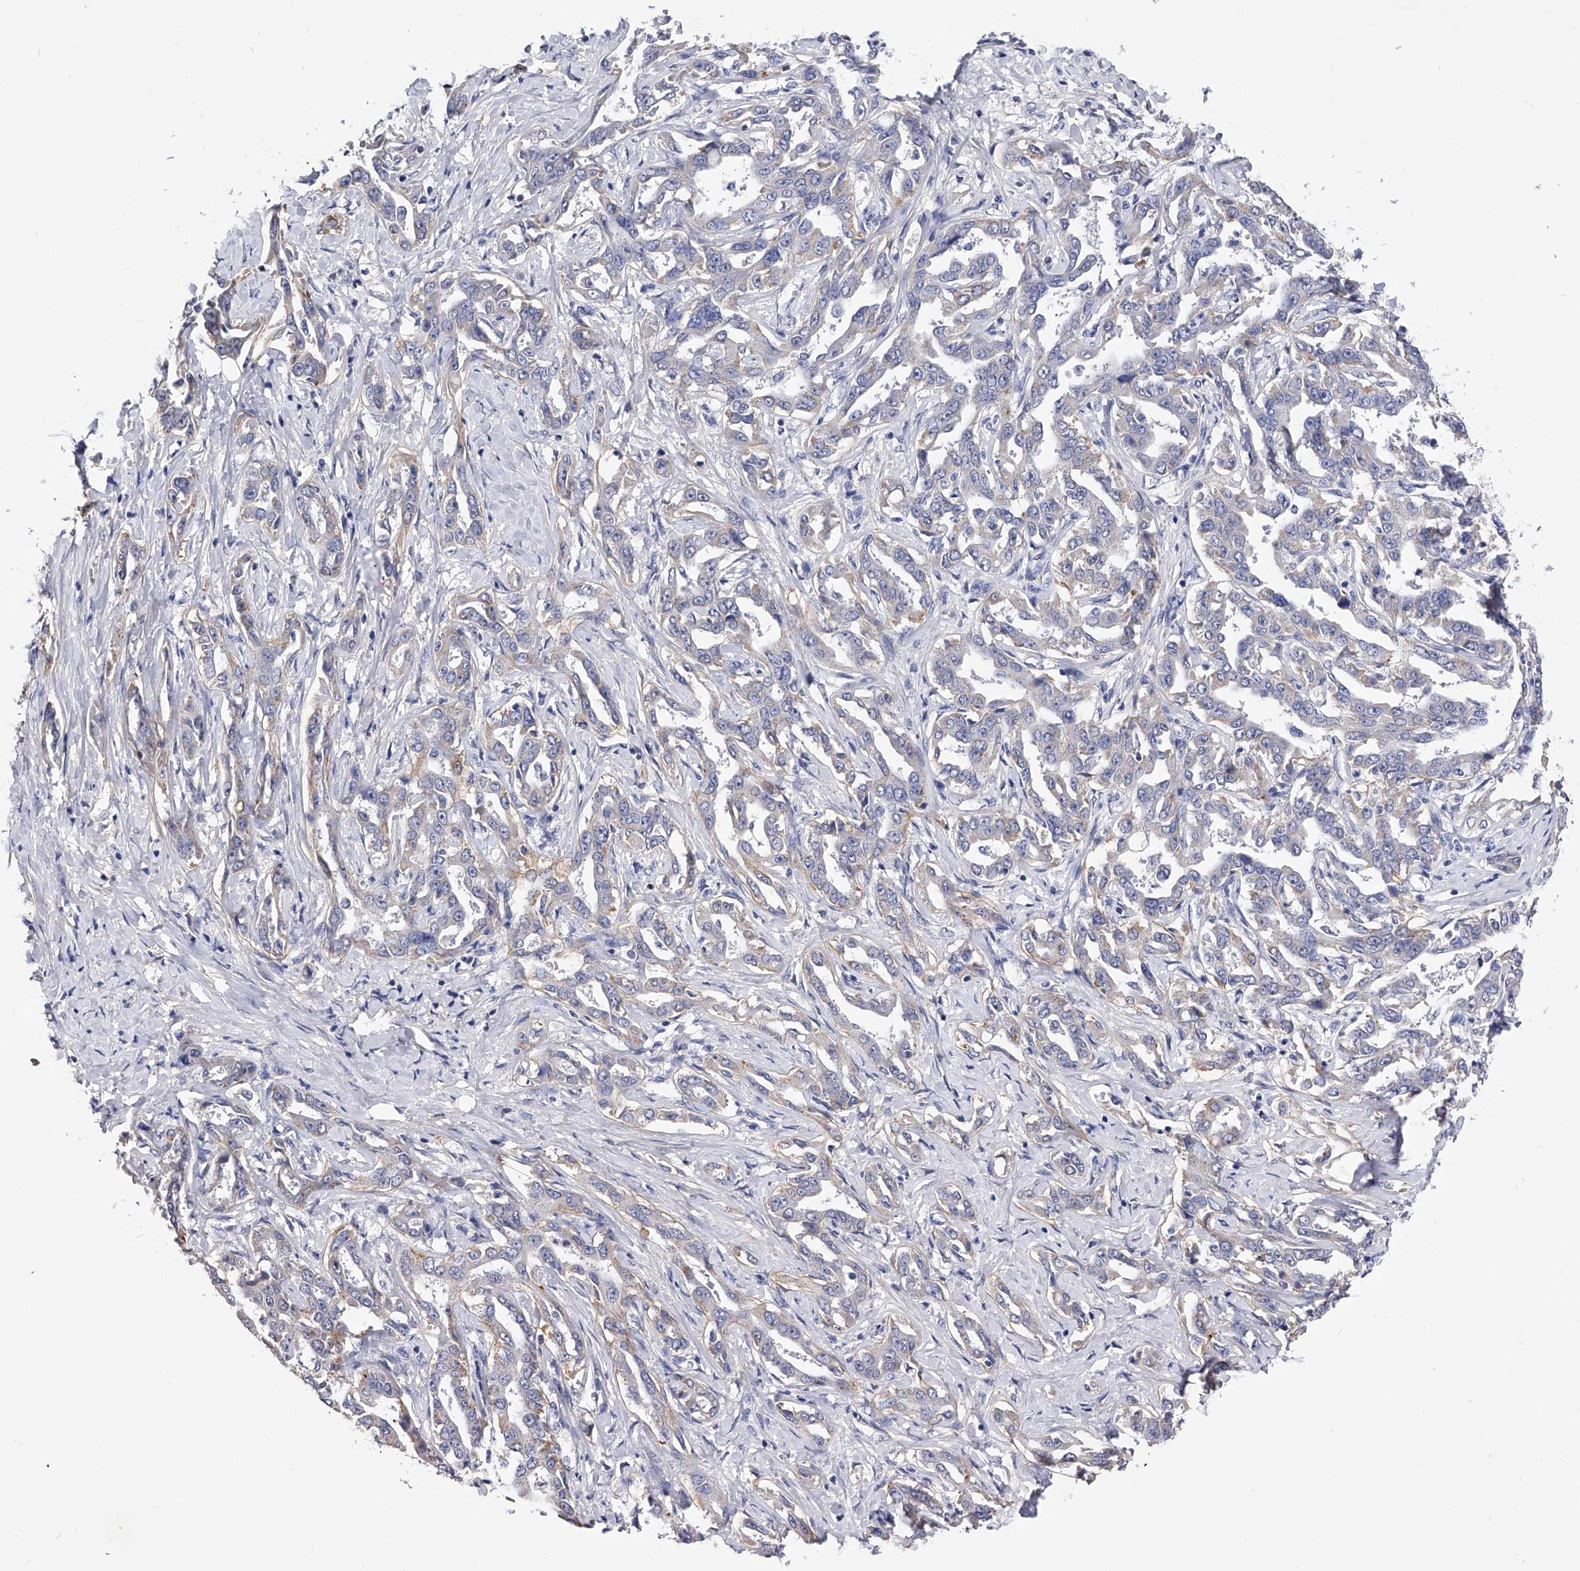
{"staining": {"intensity": "weak", "quantity": "<25%", "location": "cytoplasmic/membranous"}, "tissue": "liver cancer", "cell_type": "Tumor cells", "image_type": "cancer", "snomed": [{"axis": "morphology", "description": "Cholangiocarcinoma"}, {"axis": "topography", "description": "Liver"}], "caption": "An immunohistochemistry (IHC) image of liver cancer (cholangiocarcinoma) is shown. There is no staining in tumor cells of liver cancer (cholangiocarcinoma). The staining is performed using DAB brown chromogen with nuclei counter-stained in using hematoxylin.", "gene": "ZNF529", "patient": {"sex": "male", "age": 59}}